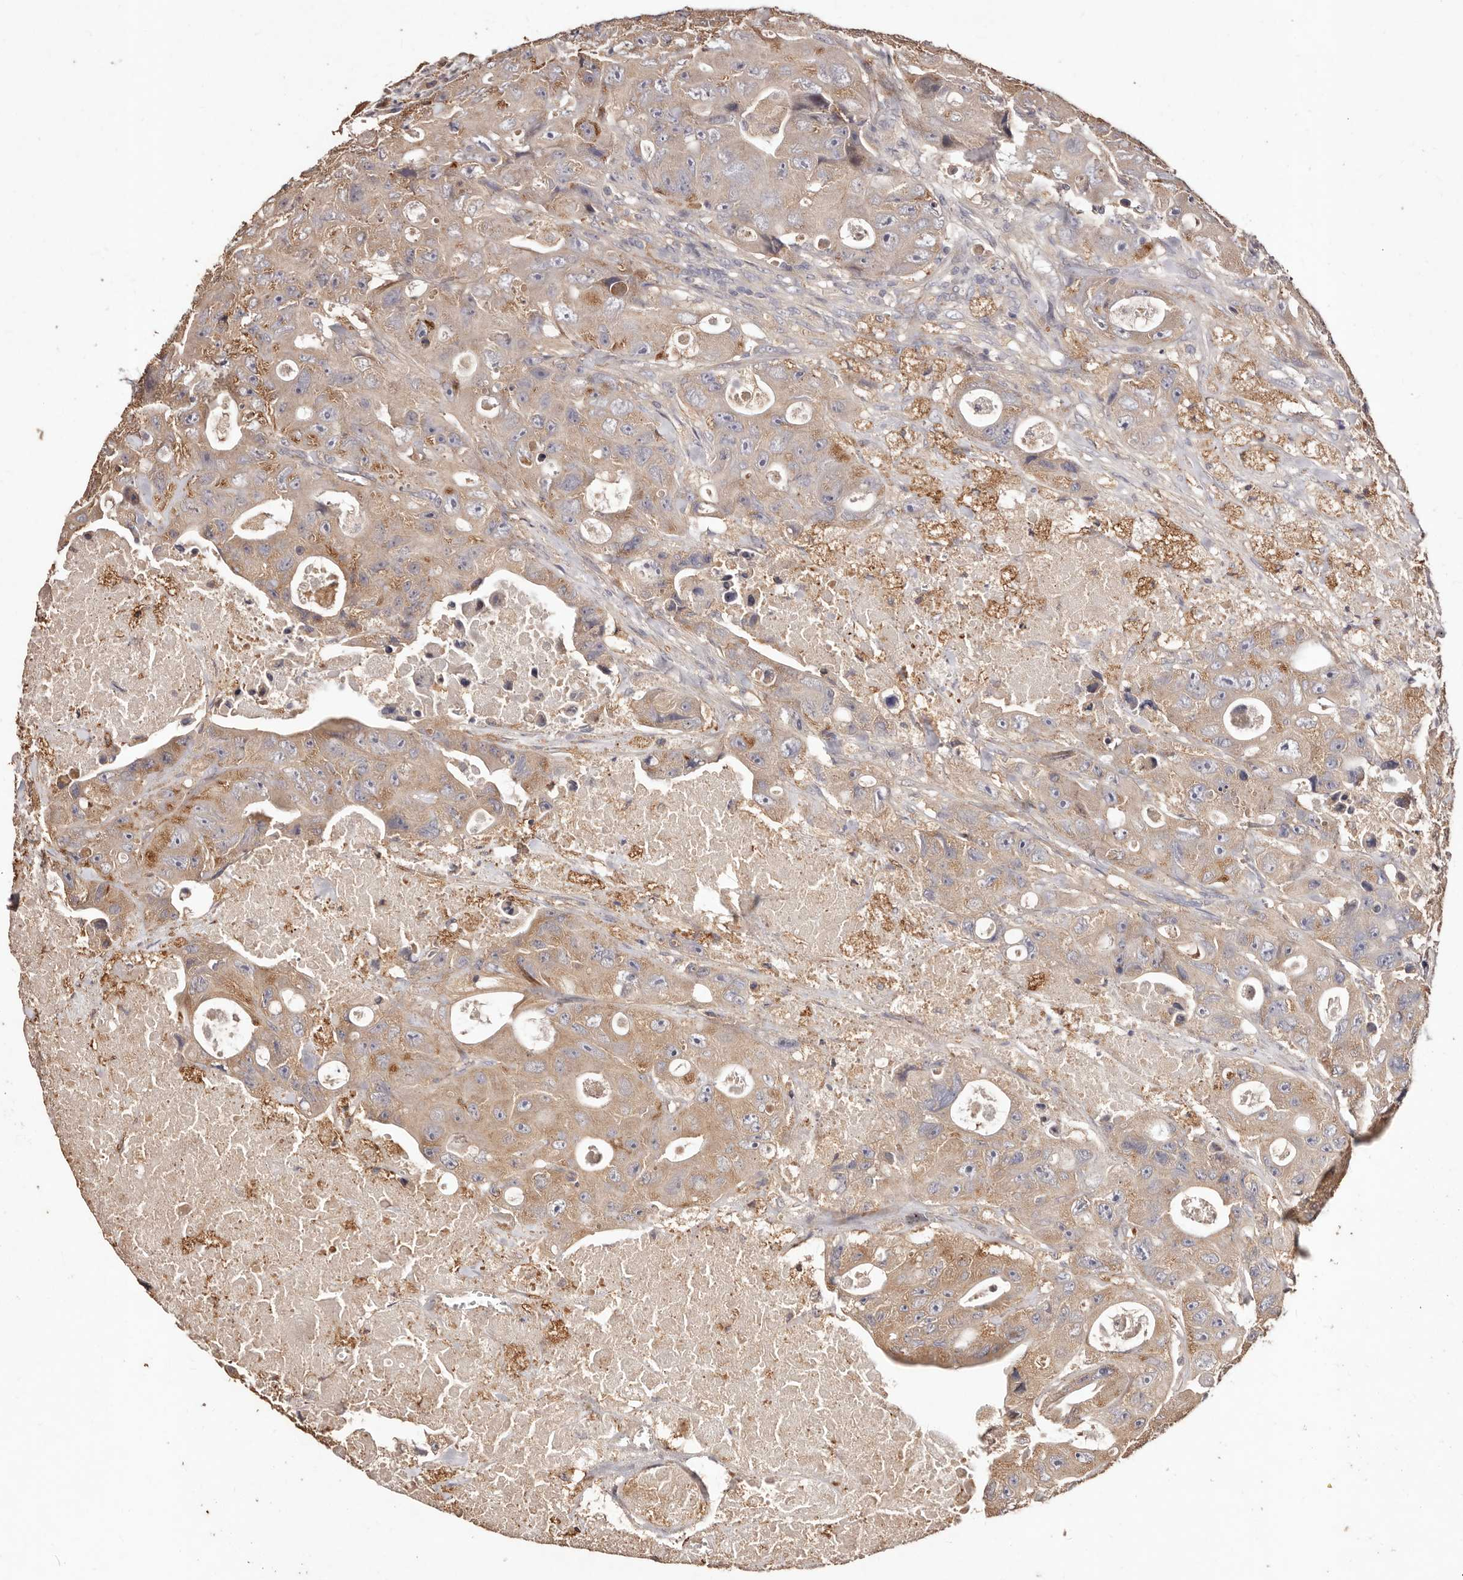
{"staining": {"intensity": "moderate", "quantity": "25%-75%", "location": "cytoplasmic/membranous"}, "tissue": "colorectal cancer", "cell_type": "Tumor cells", "image_type": "cancer", "snomed": [{"axis": "morphology", "description": "Adenocarcinoma, NOS"}, {"axis": "topography", "description": "Colon"}], "caption": "Immunohistochemistry (IHC) staining of colorectal cancer (adenocarcinoma), which demonstrates medium levels of moderate cytoplasmic/membranous expression in about 25%-75% of tumor cells indicating moderate cytoplasmic/membranous protein positivity. The staining was performed using DAB (3,3'-diaminobenzidine) (brown) for protein detection and nuclei were counterstained in hematoxylin (blue).", "gene": "CCL14", "patient": {"sex": "female", "age": 46}}